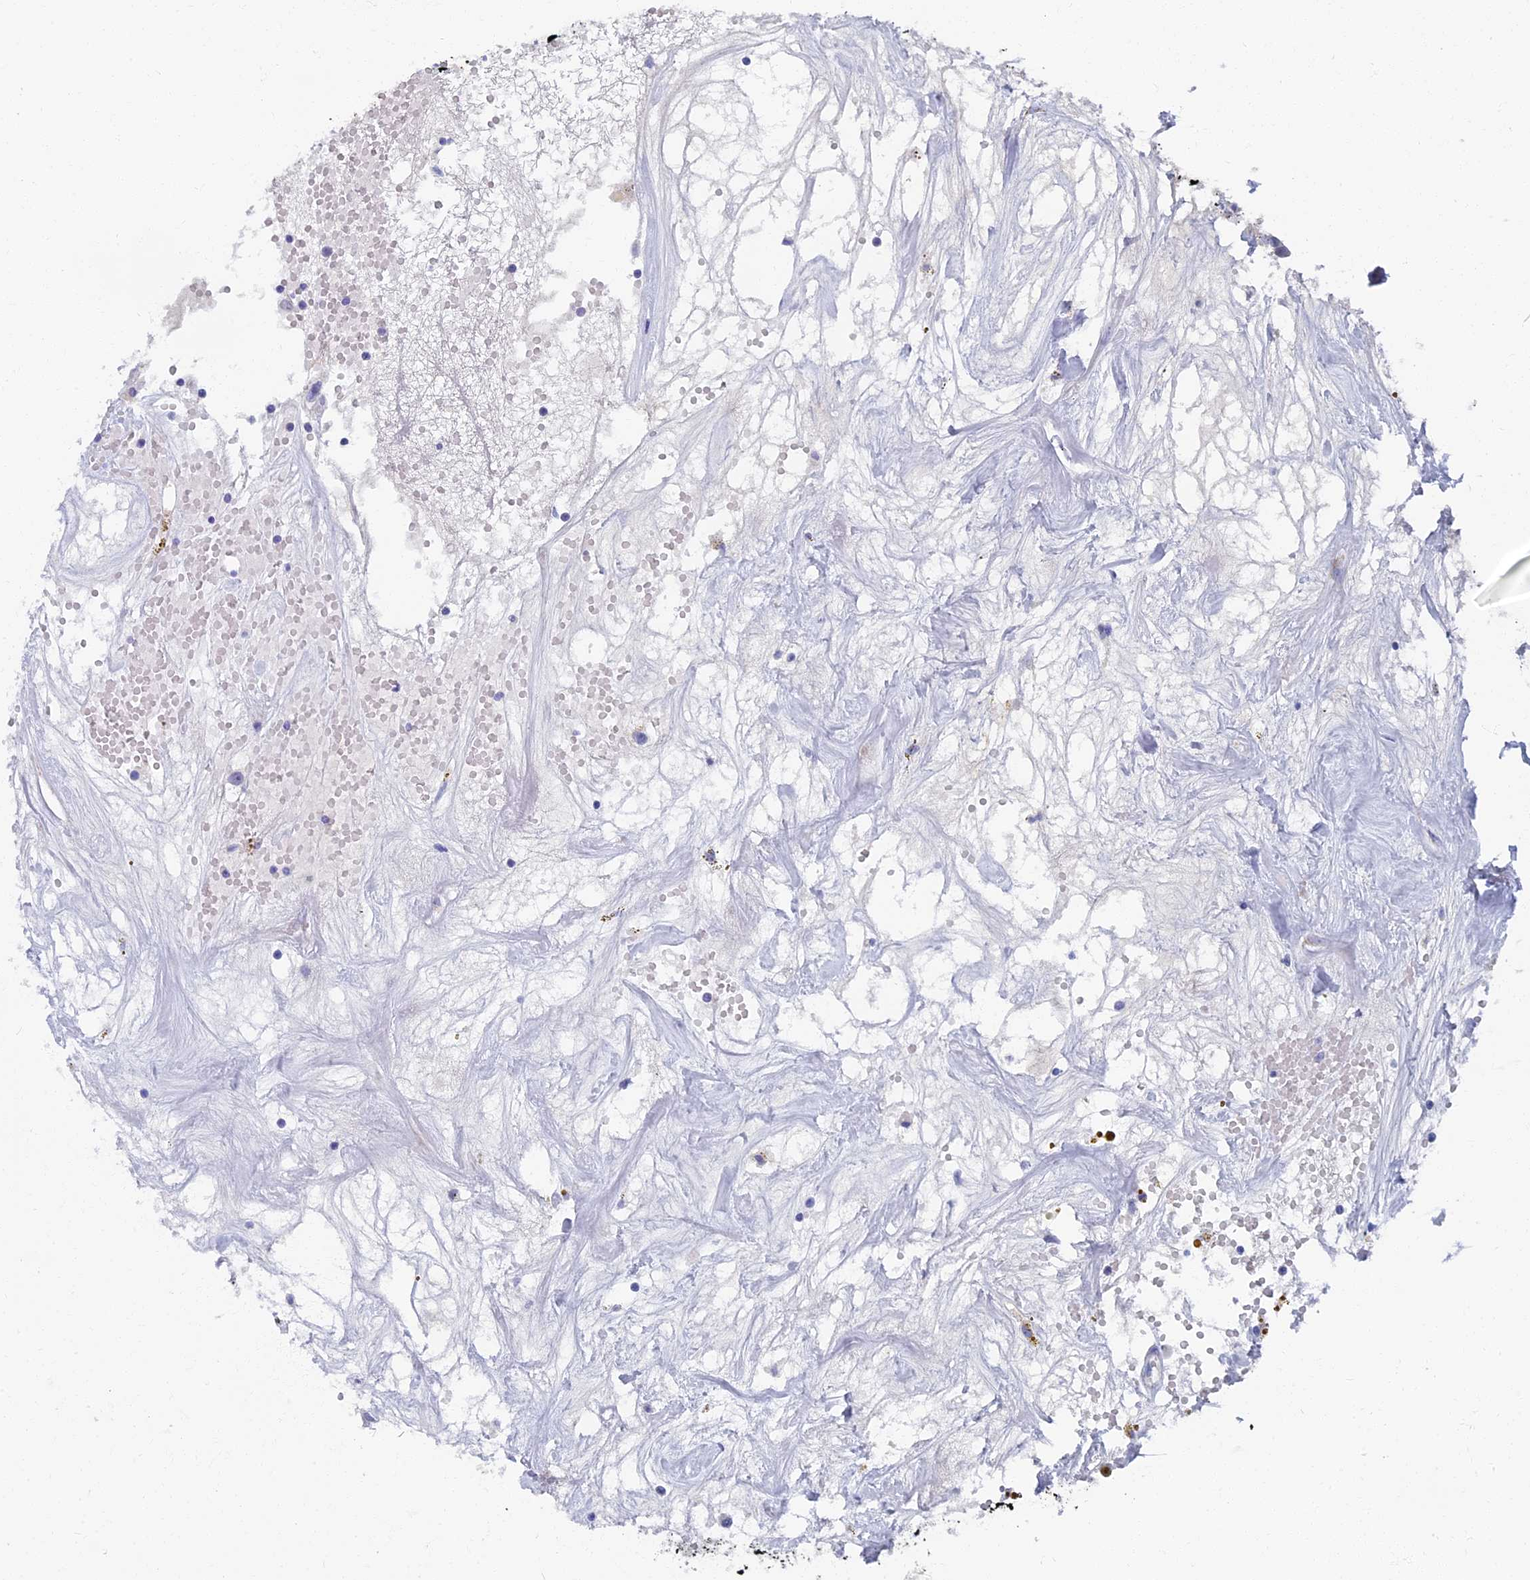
{"staining": {"intensity": "negative", "quantity": "none", "location": "none"}, "tissue": "renal cancer", "cell_type": "Tumor cells", "image_type": "cancer", "snomed": [{"axis": "morphology", "description": "Adenocarcinoma, NOS"}, {"axis": "topography", "description": "Kidney"}], "caption": "Immunohistochemistry (IHC) of renal cancer exhibits no expression in tumor cells.", "gene": "OAT", "patient": {"sex": "male", "age": 56}}